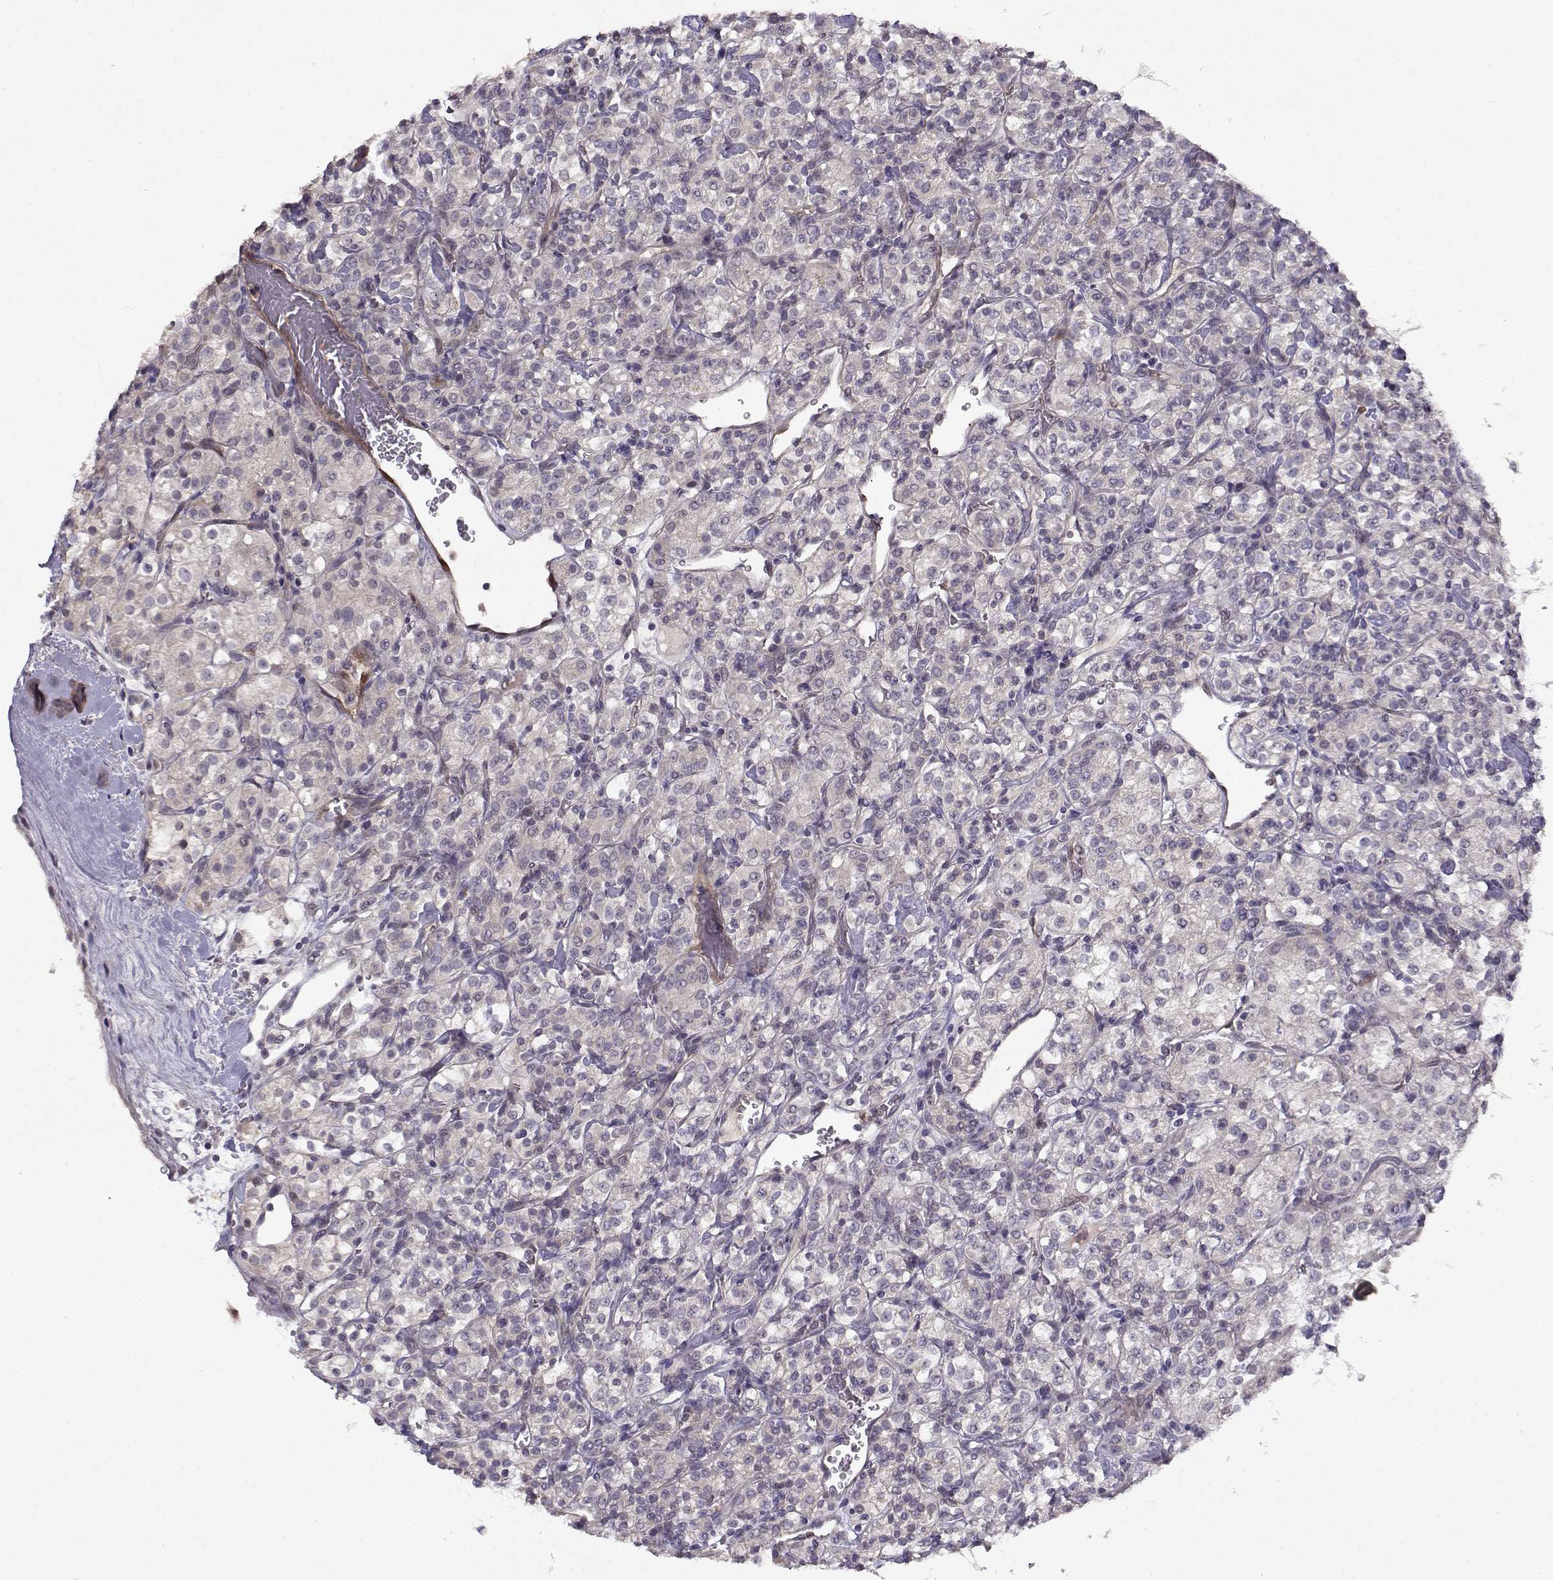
{"staining": {"intensity": "negative", "quantity": "none", "location": "none"}, "tissue": "renal cancer", "cell_type": "Tumor cells", "image_type": "cancer", "snomed": [{"axis": "morphology", "description": "Adenocarcinoma, NOS"}, {"axis": "topography", "description": "Kidney"}], "caption": "This is an immunohistochemistry (IHC) histopathology image of adenocarcinoma (renal). There is no expression in tumor cells.", "gene": "BMX", "patient": {"sex": "male", "age": 77}}